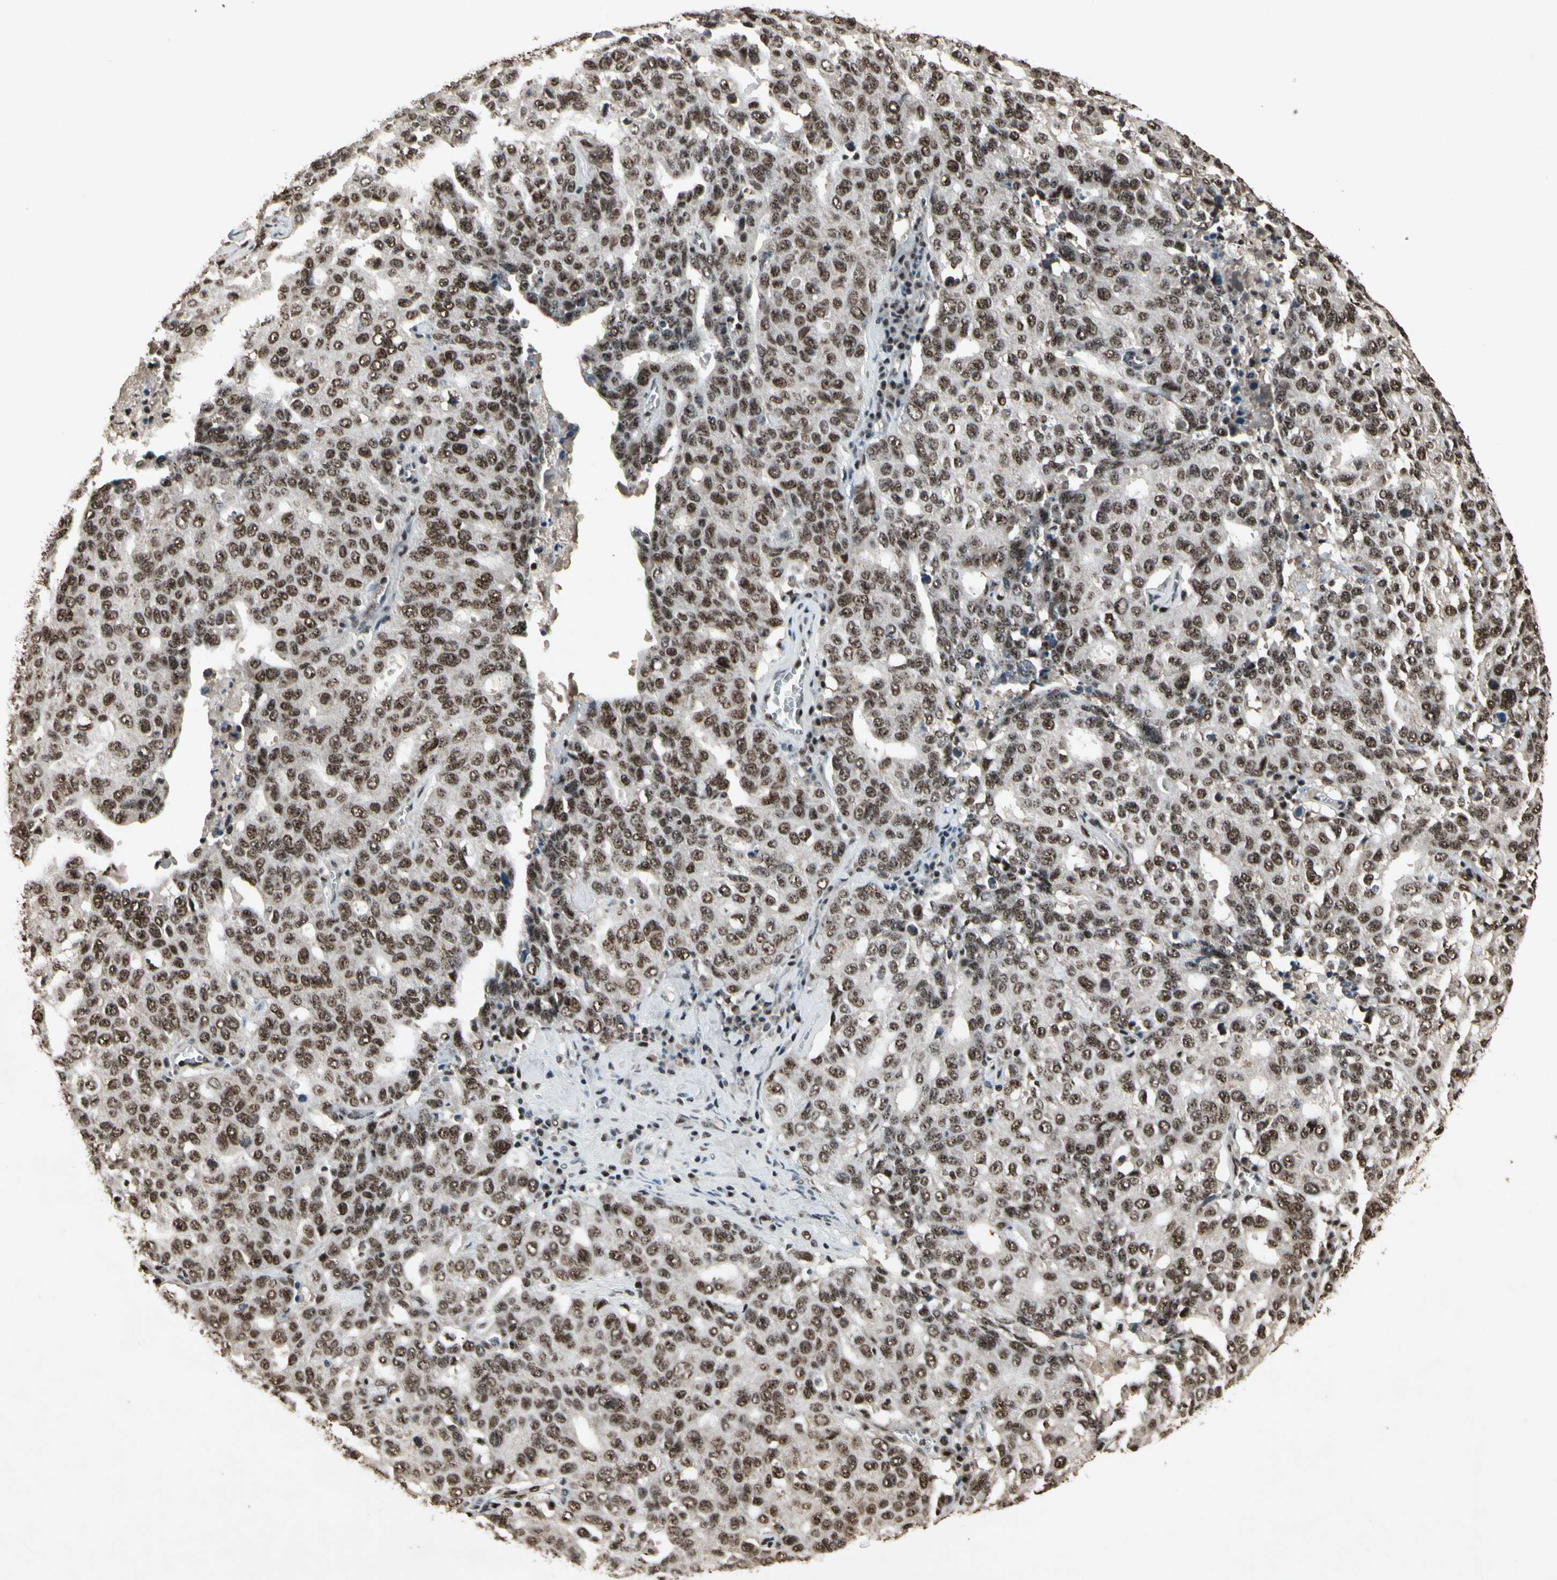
{"staining": {"intensity": "strong", "quantity": ">75%", "location": "nuclear"}, "tissue": "ovarian cancer", "cell_type": "Tumor cells", "image_type": "cancer", "snomed": [{"axis": "morphology", "description": "Carcinoma, endometroid"}, {"axis": "topography", "description": "Ovary"}], "caption": "The histopathology image exhibits immunohistochemical staining of ovarian cancer. There is strong nuclear expression is present in about >75% of tumor cells.", "gene": "TBX2", "patient": {"sex": "female", "age": 62}}